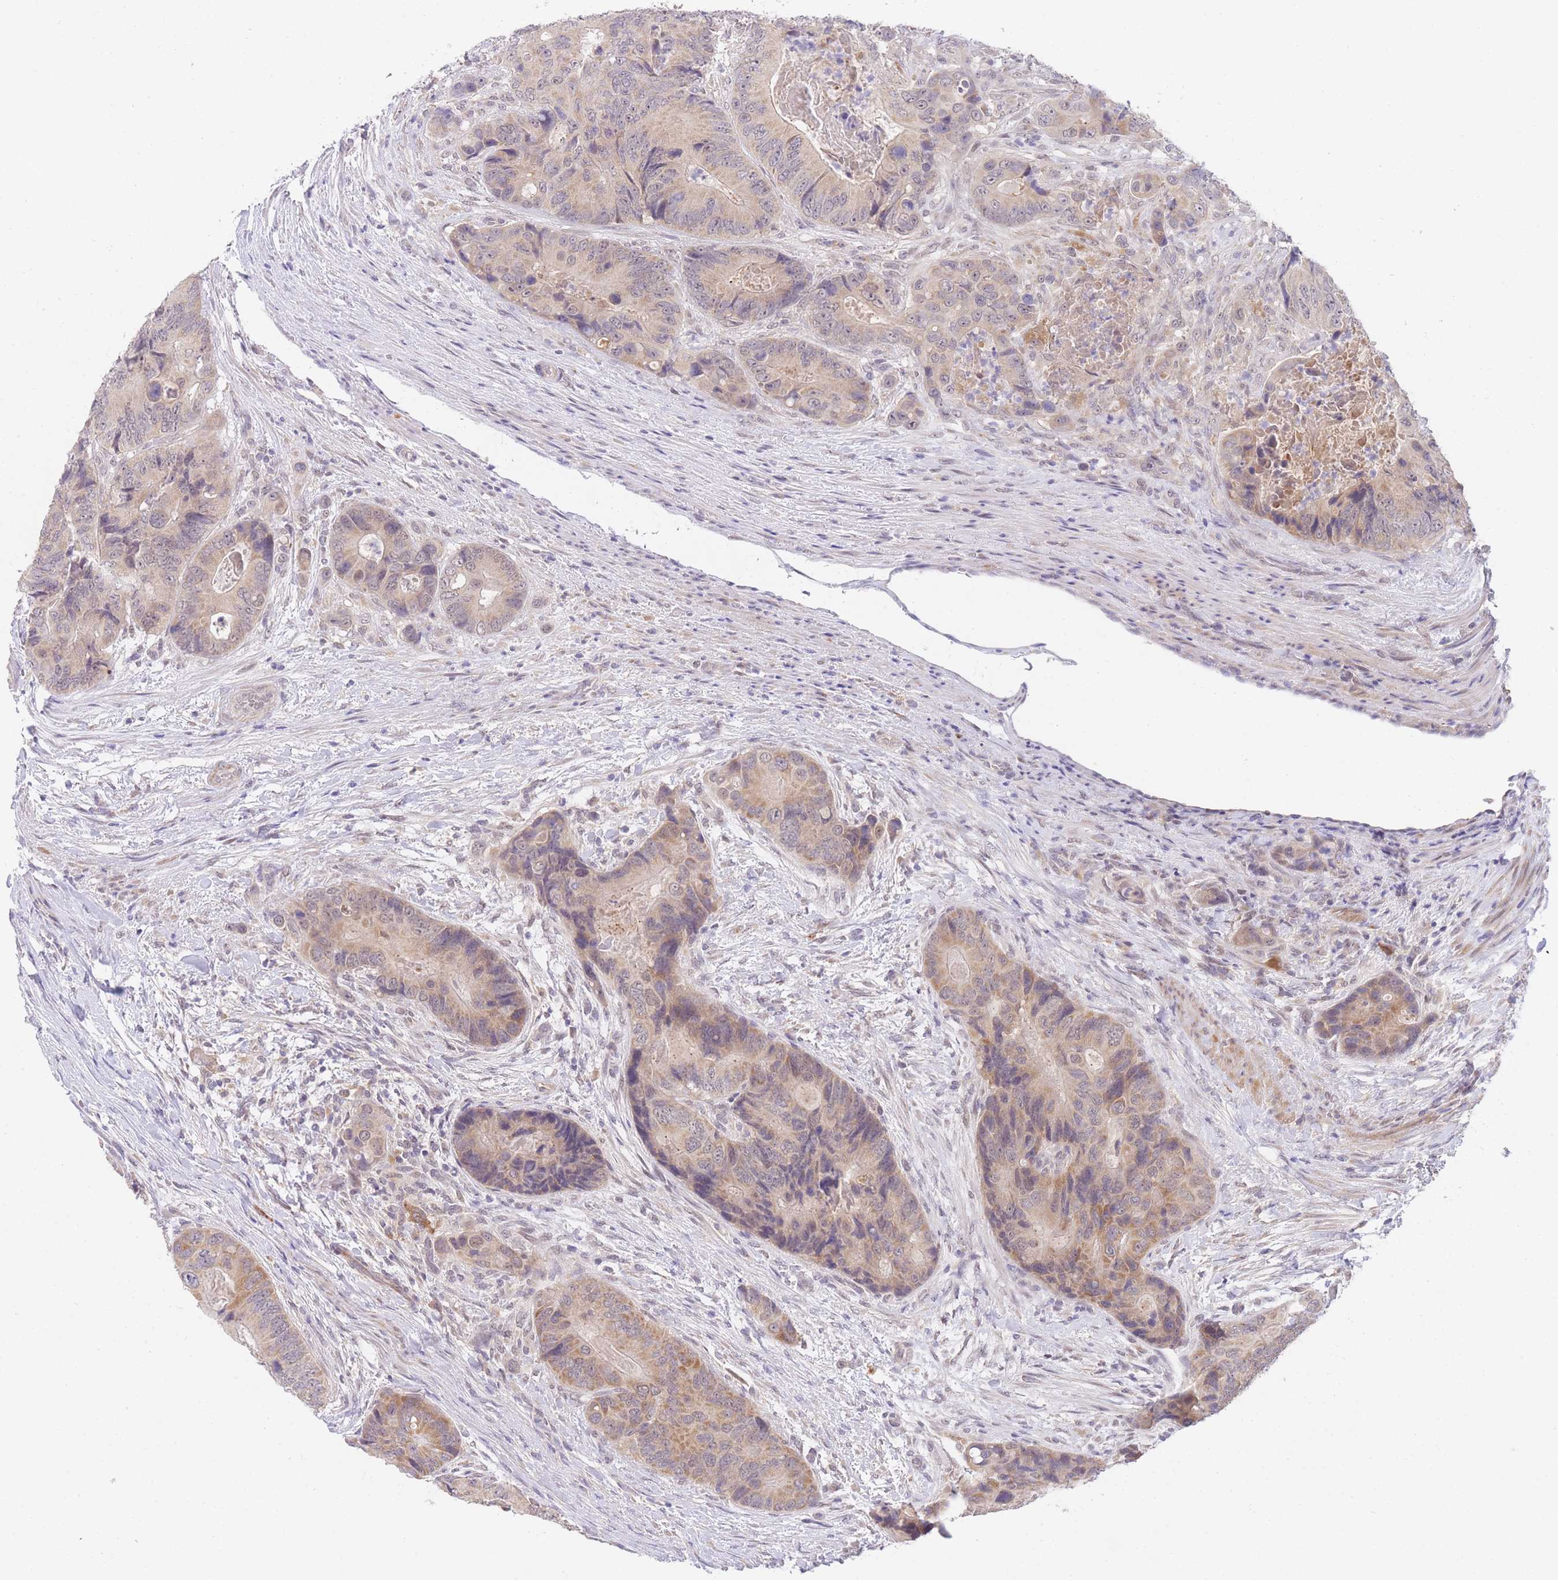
{"staining": {"intensity": "moderate", "quantity": "<25%", "location": "cytoplasmic/membranous"}, "tissue": "colorectal cancer", "cell_type": "Tumor cells", "image_type": "cancer", "snomed": [{"axis": "morphology", "description": "Adenocarcinoma, NOS"}, {"axis": "topography", "description": "Colon"}], "caption": "Protein staining by immunohistochemistry (IHC) exhibits moderate cytoplasmic/membranous expression in approximately <25% of tumor cells in adenocarcinoma (colorectal).", "gene": "SLC25A33", "patient": {"sex": "male", "age": 84}}